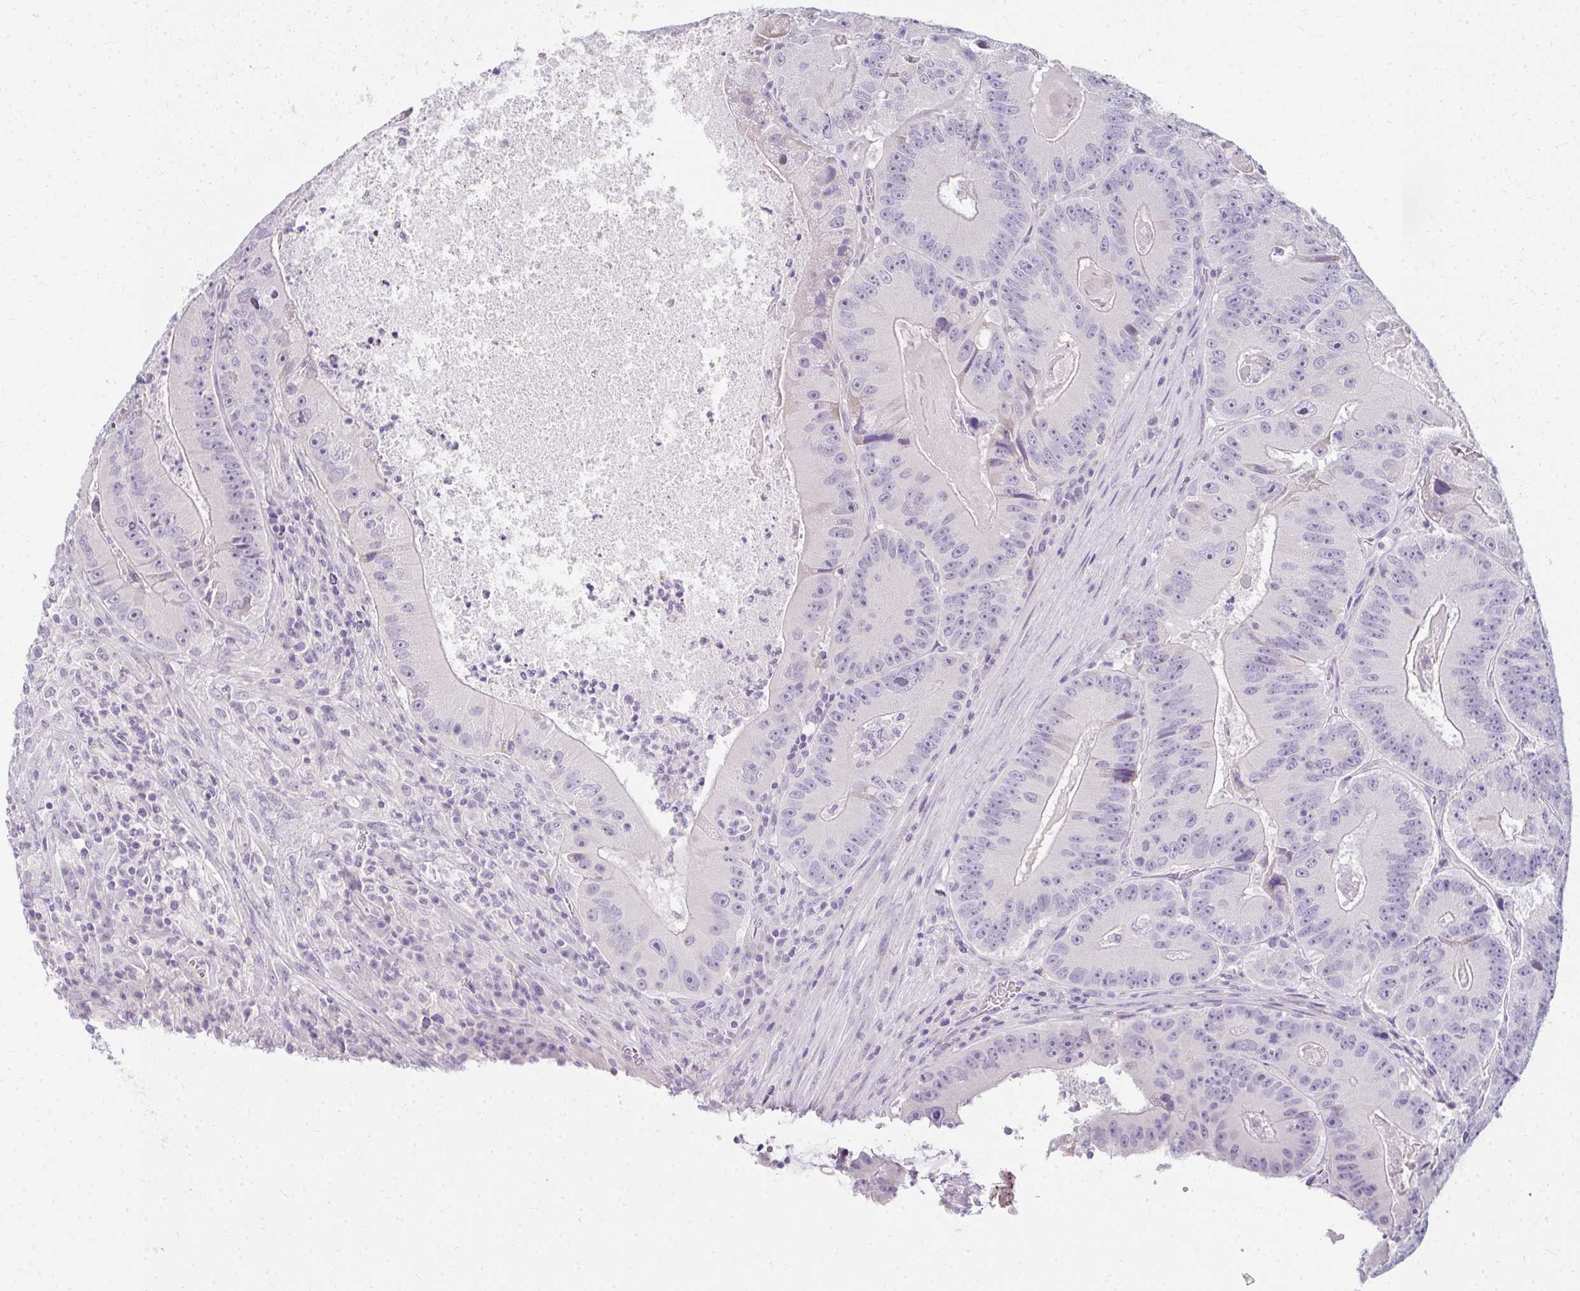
{"staining": {"intensity": "negative", "quantity": "none", "location": "none"}, "tissue": "colorectal cancer", "cell_type": "Tumor cells", "image_type": "cancer", "snomed": [{"axis": "morphology", "description": "Adenocarcinoma, NOS"}, {"axis": "topography", "description": "Colon"}], "caption": "Adenocarcinoma (colorectal) stained for a protein using IHC demonstrates no positivity tumor cells.", "gene": "PPP1R3G", "patient": {"sex": "female", "age": 86}}